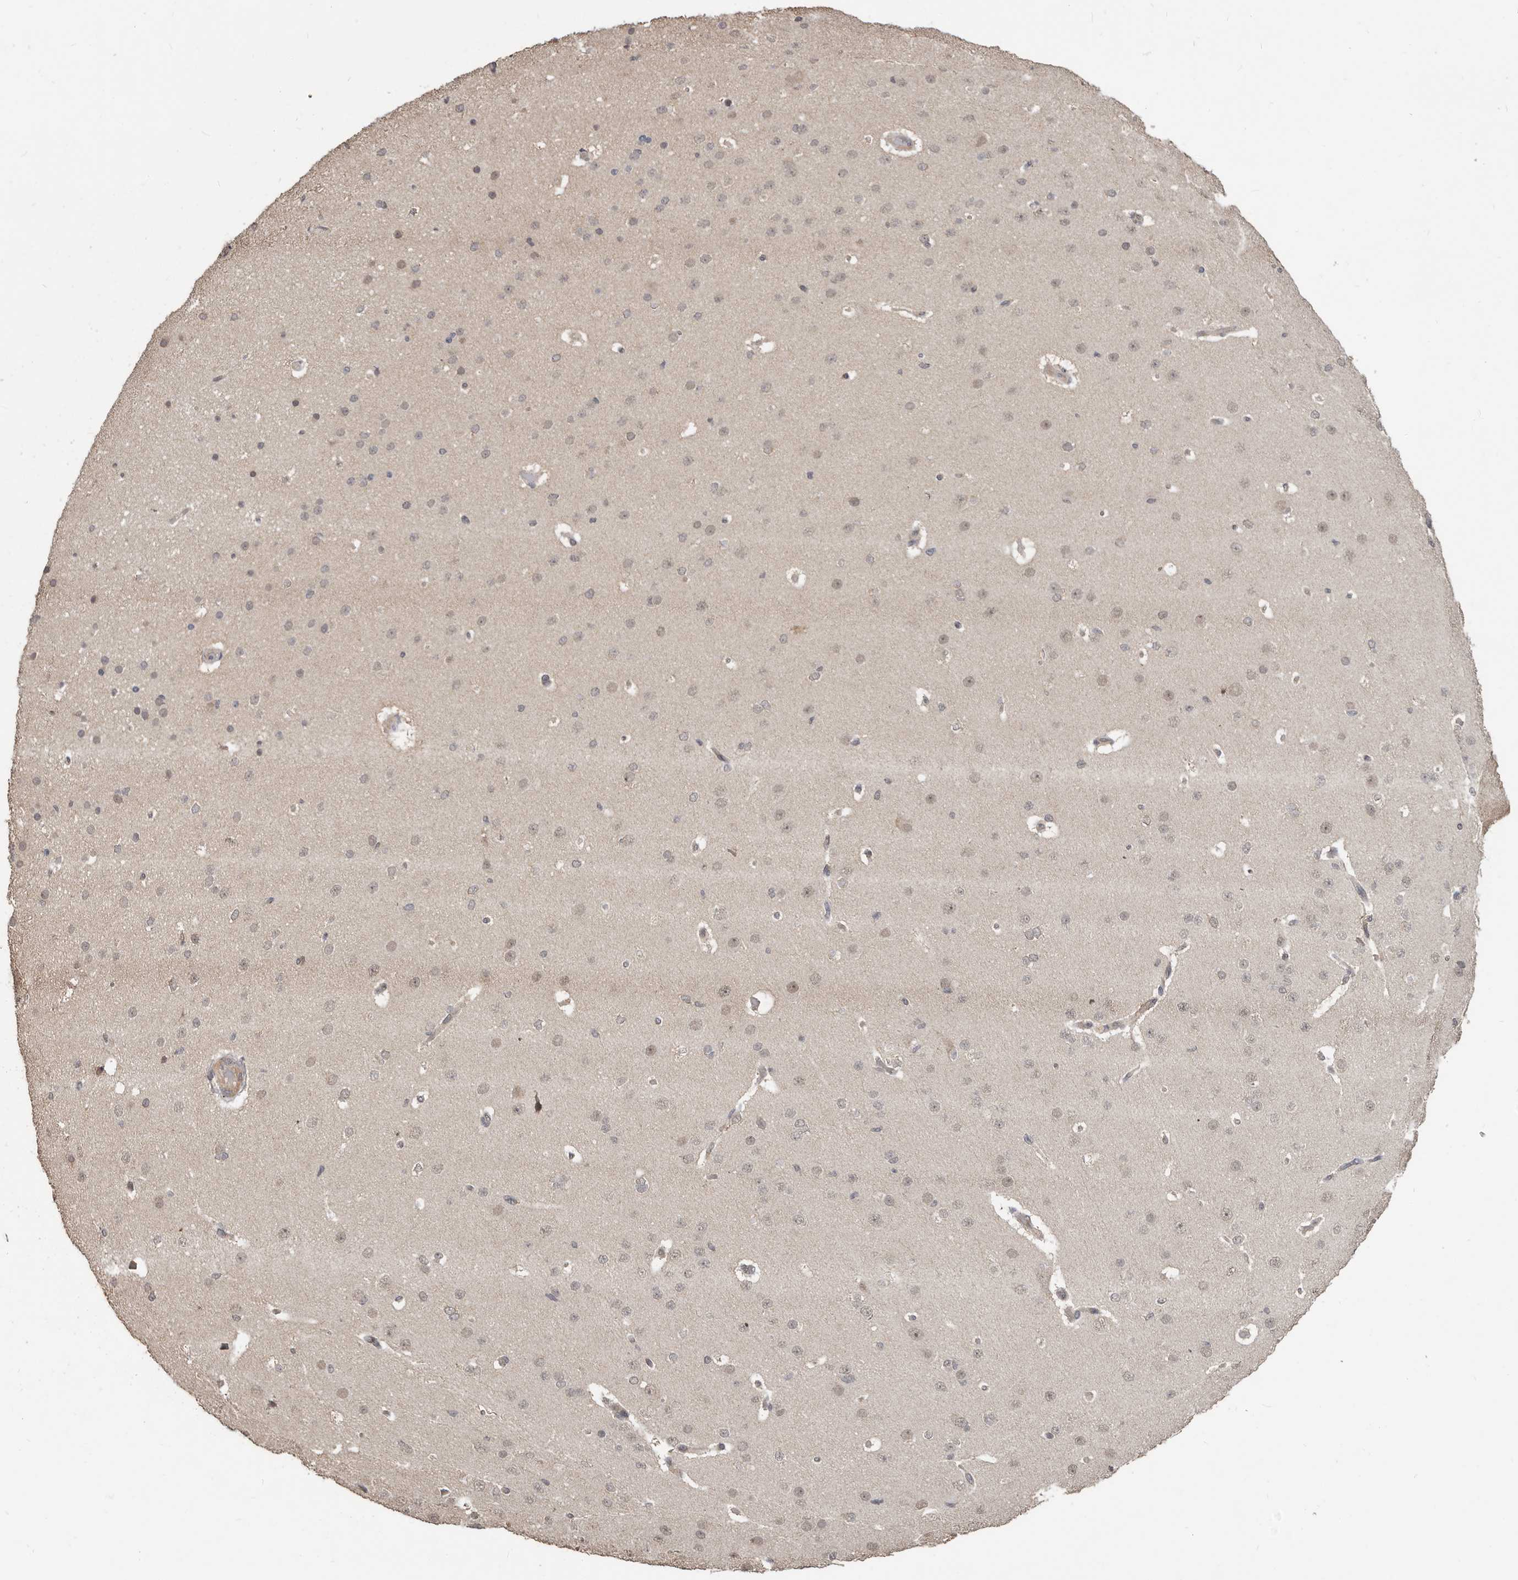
{"staining": {"intensity": "negative", "quantity": "none", "location": "none"}, "tissue": "cerebral cortex", "cell_type": "Endothelial cells", "image_type": "normal", "snomed": [{"axis": "morphology", "description": "Normal tissue, NOS"}, {"axis": "morphology", "description": "Developmental malformation"}, {"axis": "topography", "description": "Cerebral cortex"}], "caption": "A micrograph of cerebral cortex stained for a protein shows no brown staining in endothelial cells.", "gene": "ZFP14", "patient": {"sex": "female", "age": 30}}